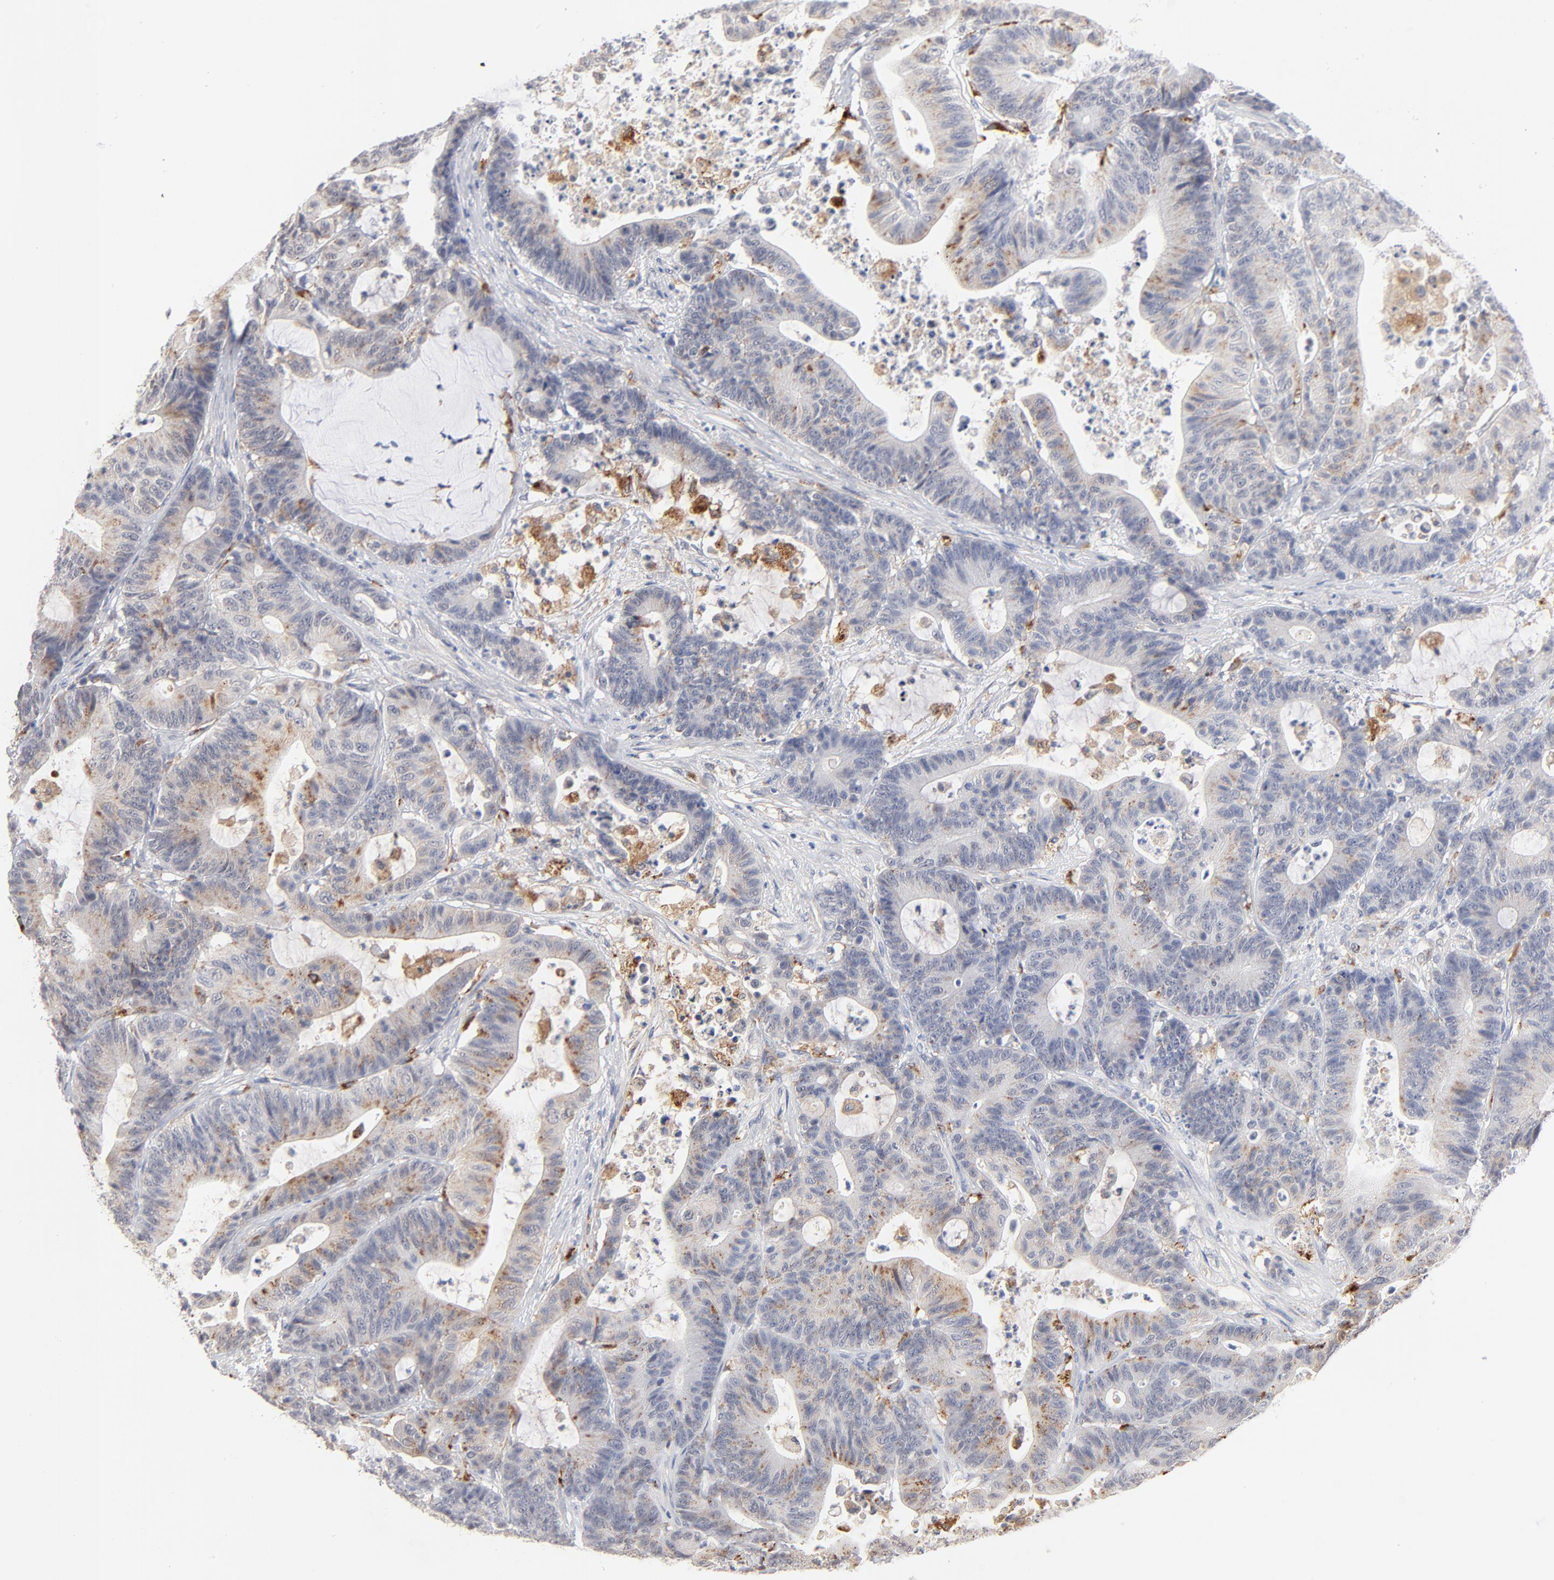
{"staining": {"intensity": "weak", "quantity": "25%-75%", "location": "cytoplasmic/membranous"}, "tissue": "colorectal cancer", "cell_type": "Tumor cells", "image_type": "cancer", "snomed": [{"axis": "morphology", "description": "Adenocarcinoma, NOS"}, {"axis": "topography", "description": "Colon"}], "caption": "Colorectal cancer stained with a brown dye shows weak cytoplasmic/membranous positive expression in about 25%-75% of tumor cells.", "gene": "LTBP2", "patient": {"sex": "female", "age": 84}}